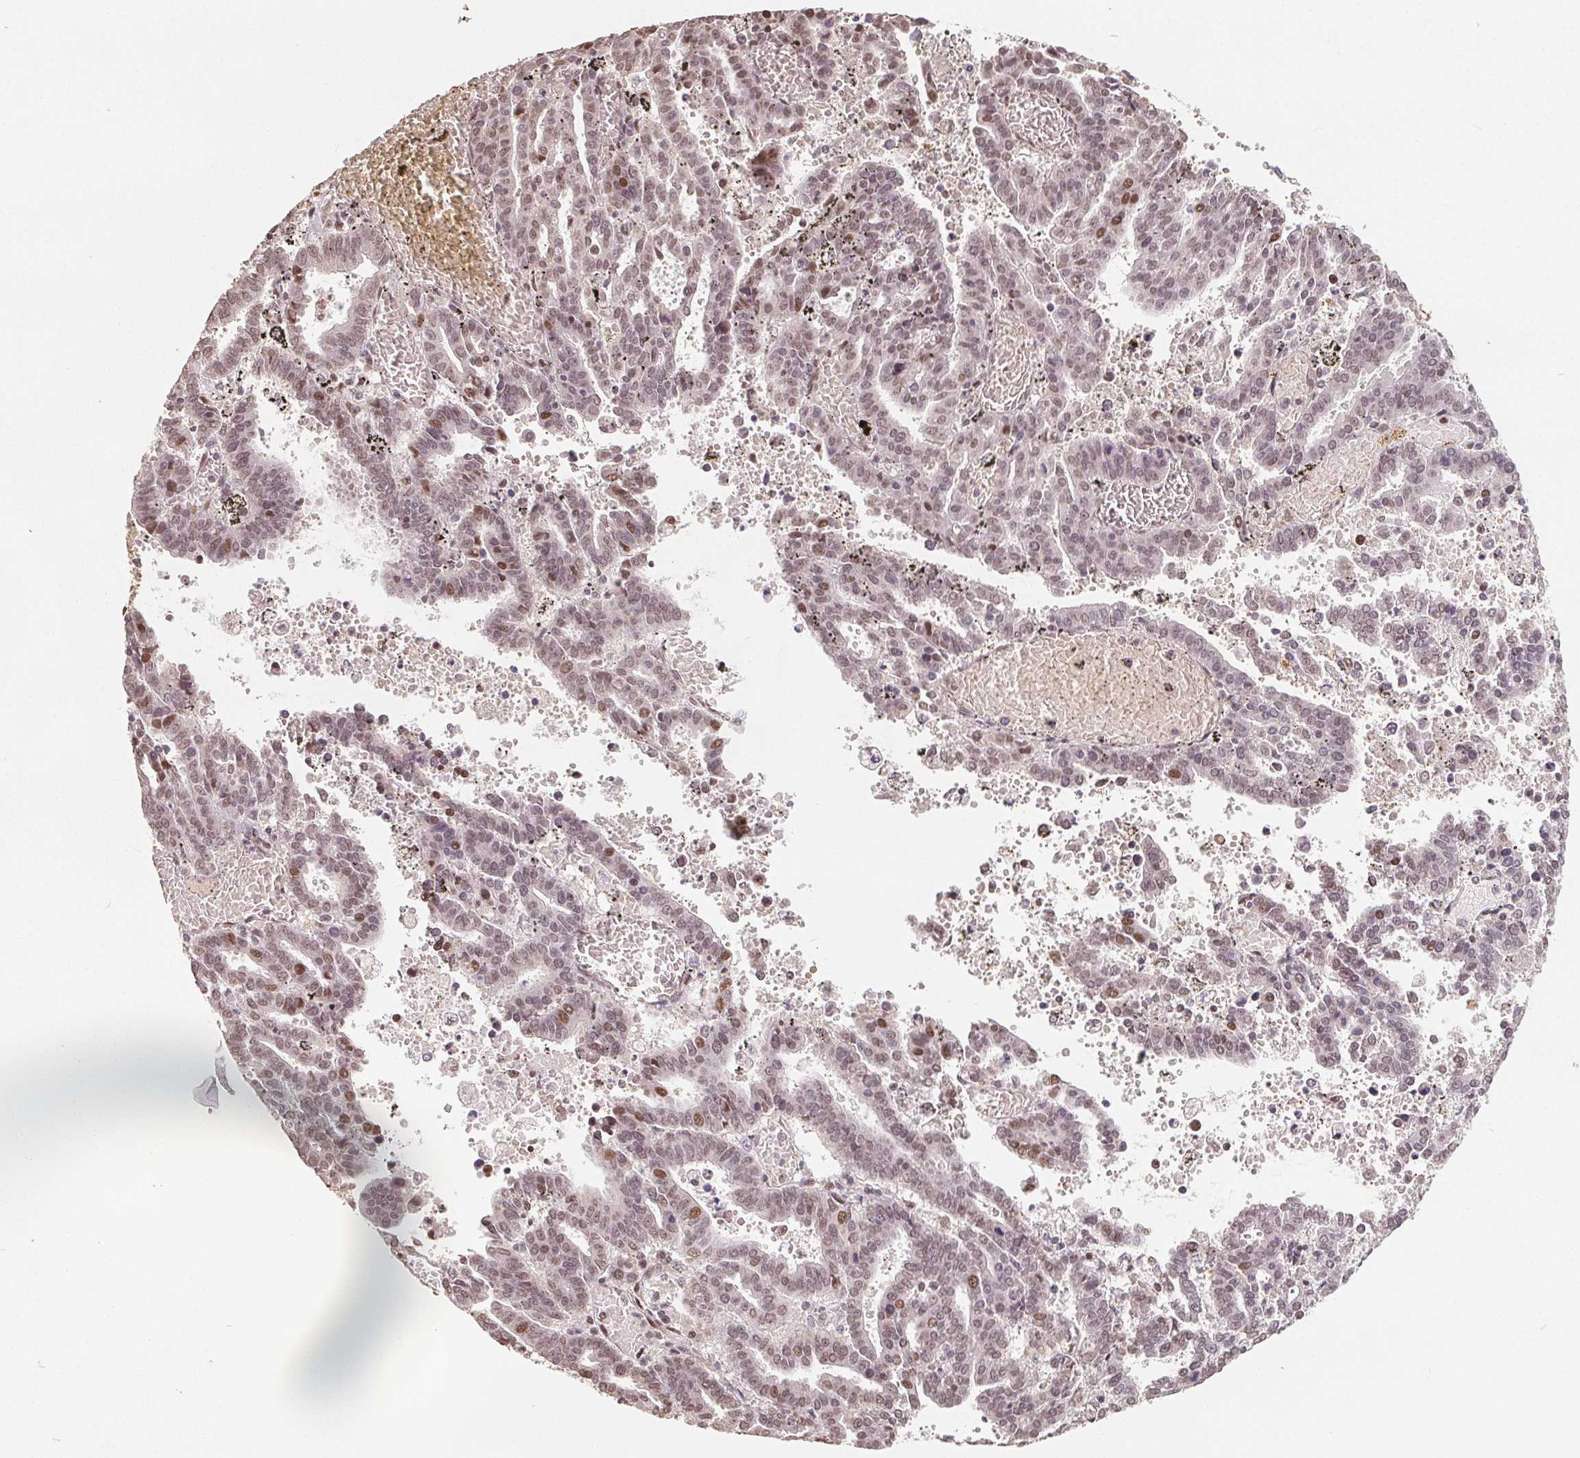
{"staining": {"intensity": "weak", "quantity": ">75%", "location": "nuclear"}, "tissue": "endometrial cancer", "cell_type": "Tumor cells", "image_type": "cancer", "snomed": [{"axis": "morphology", "description": "Adenocarcinoma, NOS"}, {"axis": "topography", "description": "Uterus"}], "caption": "Weak nuclear staining for a protein is seen in approximately >75% of tumor cells of endometrial cancer using IHC.", "gene": "CCDC138", "patient": {"sex": "female", "age": 83}}